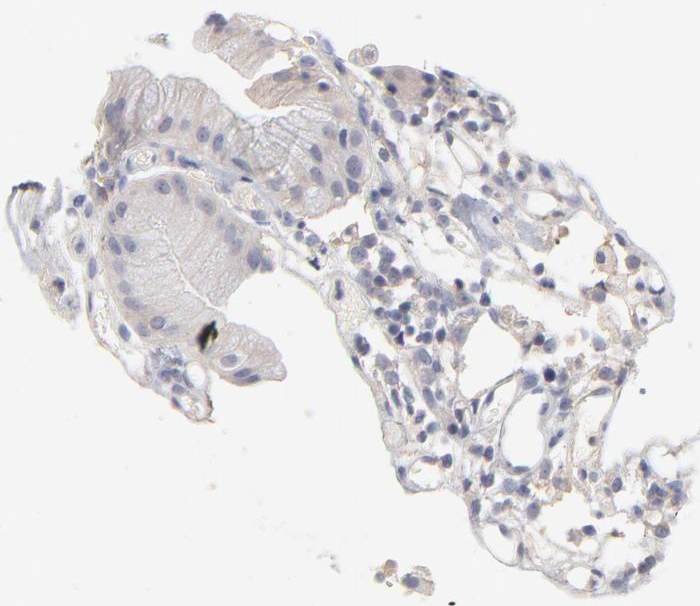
{"staining": {"intensity": "moderate", "quantity": ">75%", "location": "cytoplasmic/membranous"}, "tissue": "gallbladder", "cell_type": "Glandular cells", "image_type": "normal", "snomed": [{"axis": "morphology", "description": "Normal tissue, NOS"}, {"axis": "topography", "description": "Gallbladder"}], "caption": "Gallbladder stained with immunohistochemistry (IHC) shows moderate cytoplasmic/membranous positivity in approximately >75% of glandular cells. (DAB = brown stain, brightfield microscopy at high magnification).", "gene": "SLC16A1", "patient": {"sex": "male", "age": 65}}